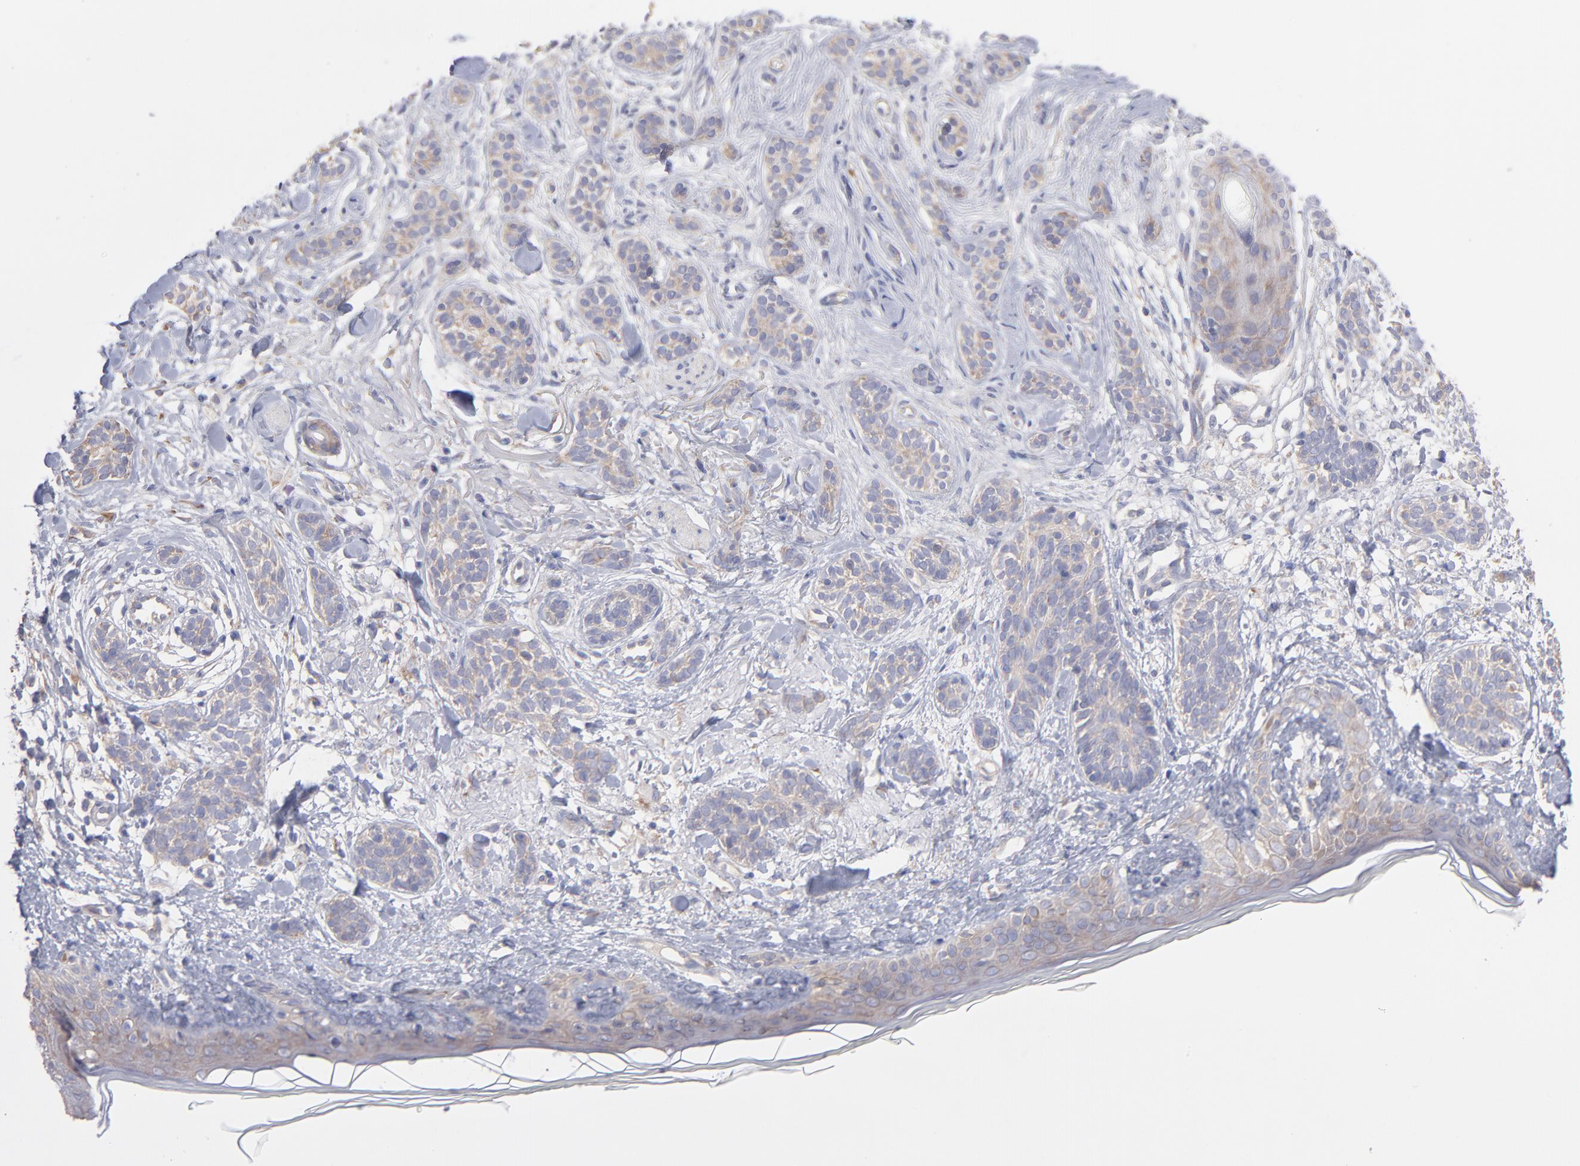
{"staining": {"intensity": "negative", "quantity": "none", "location": "none"}, "tissue": "skin cancer", "cell_type": "Tumor cells", "image_type": "cancer", "snomed": [{"axis": "morphology", "description": "Normal tissue, NOS"}, {"axis": "morphology", "description": "Basal cell carcinoma"}, {"axis": "topography", "description": "Skin"}], "caption": "This image is of skin cancer (basal cell carcinoma) stained with immunohistochemistry to label a protein in brown with the nuclei are counter-stained blue. There is no positivity in tumor cells.", "gene": "RPLP0", "patient": {"sex": "male", "age": 63}}